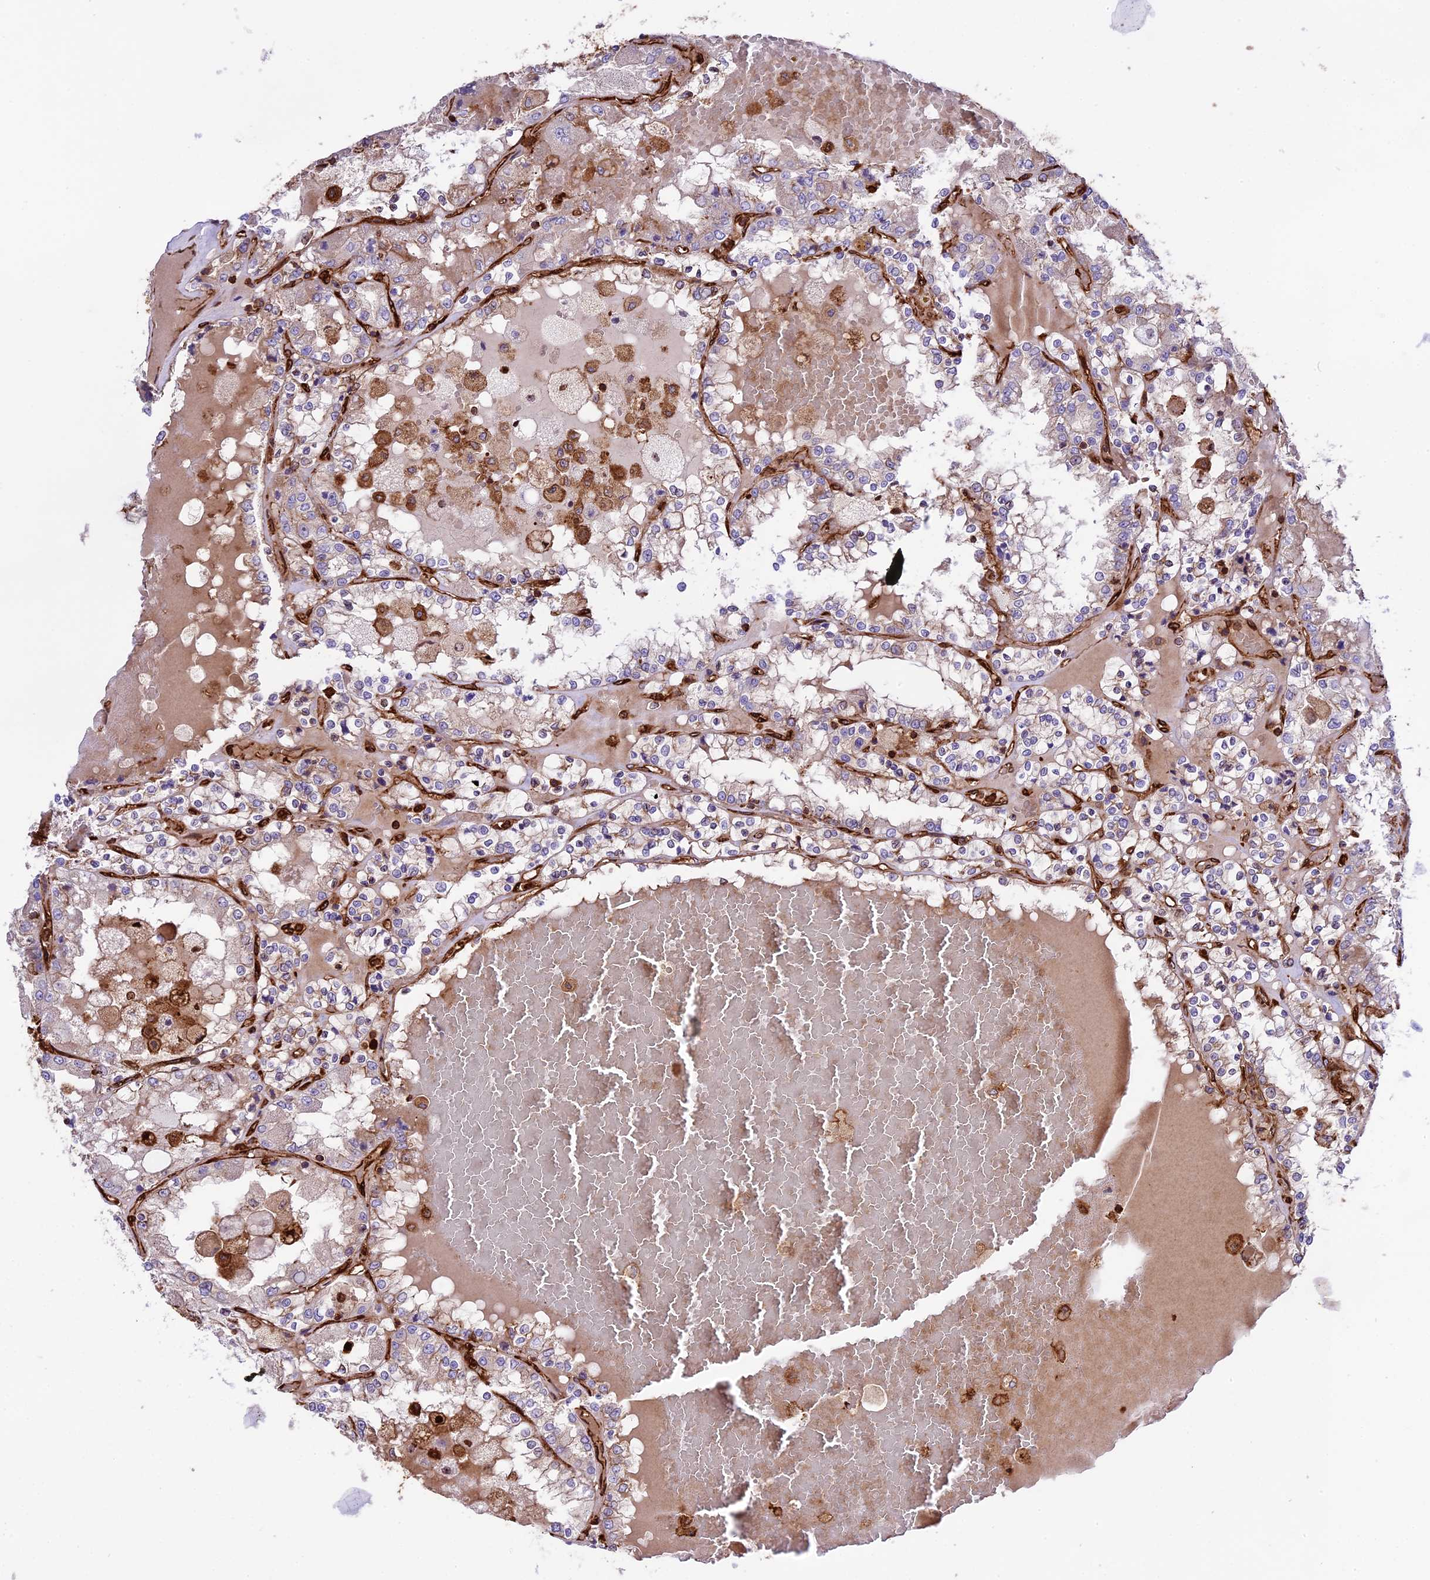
{"staining": {"intensity": "negative", "quantity": "none", "location": "none"}, "tissue": "renal cancer", "cell_type": "Tumor cells", "image_type": "cancer", "snomed": [{"axis": "morphology", "description": "Adenocarcinoma, NOS"}, {"axis": "topography", "description": "Kidney"}], "caption": "Tumor cells are negative for brown protein staining in renal cancer.", "gene": "CD99L2", "patient": {"sex": "female", "age": 56}}